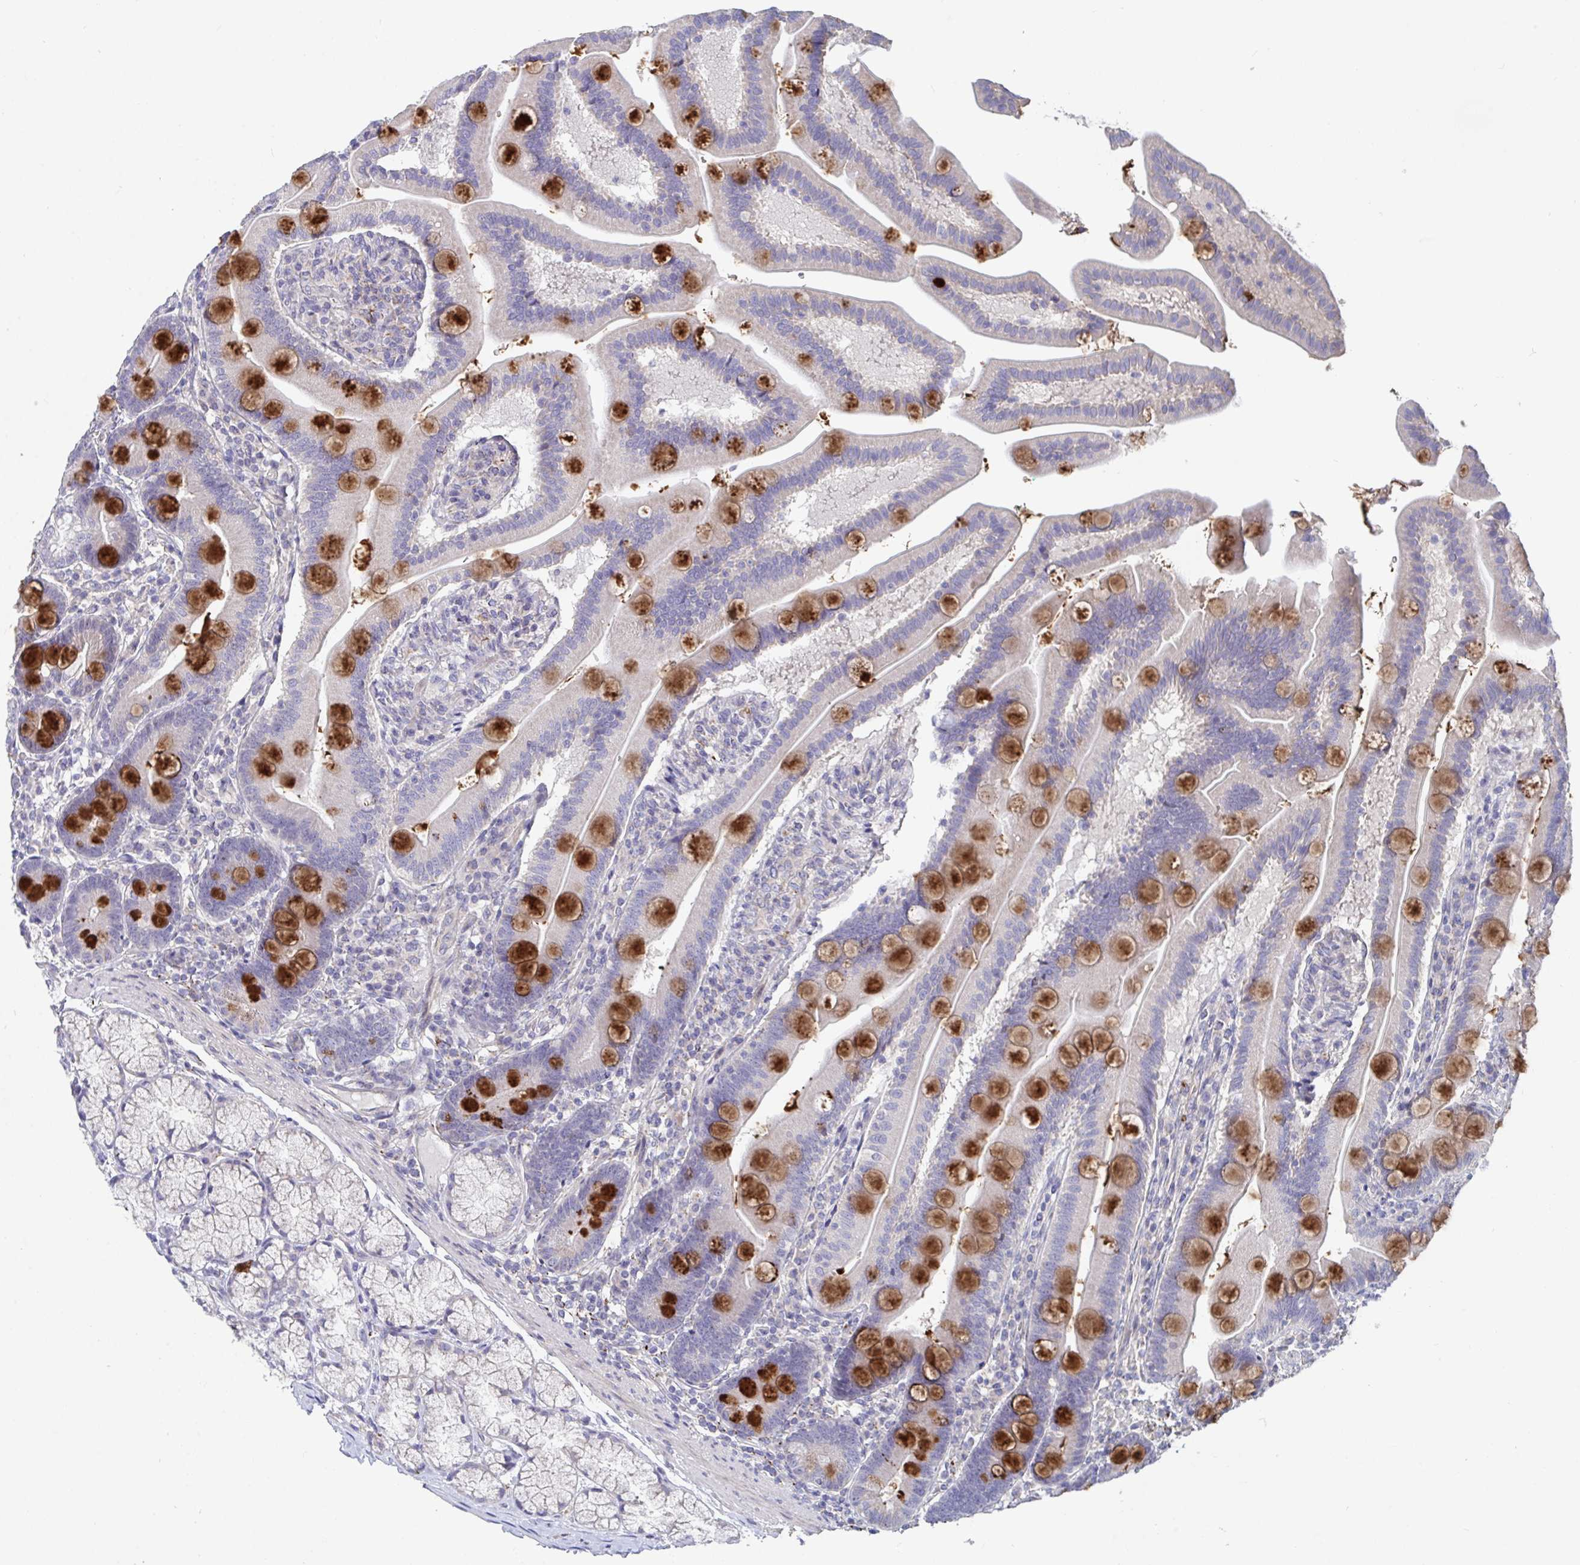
{"staining": {"intensity": "strong", "quantity": "<25%", "location": "cytoplasmic/membranous"}, "tissue": "duodenum", "cell_type": "Glandular cells", "image_type": "normal", "snomed": [{"axis": "morphology", "description": "Normal tissue, NOS"}, {"axis": "topography", "description": "Duodenum"}], "caption": "This histopathology image reveals unremarkable duodenum stained with immunohistochemistry to label a protein in brown. The cytoplasmic/membranous of glandular cells show strong positivity for the protein. Nuclei are counter-stained blue.", "gene": "FAM156A", "patient": {"sex": "female", "age": 67}}